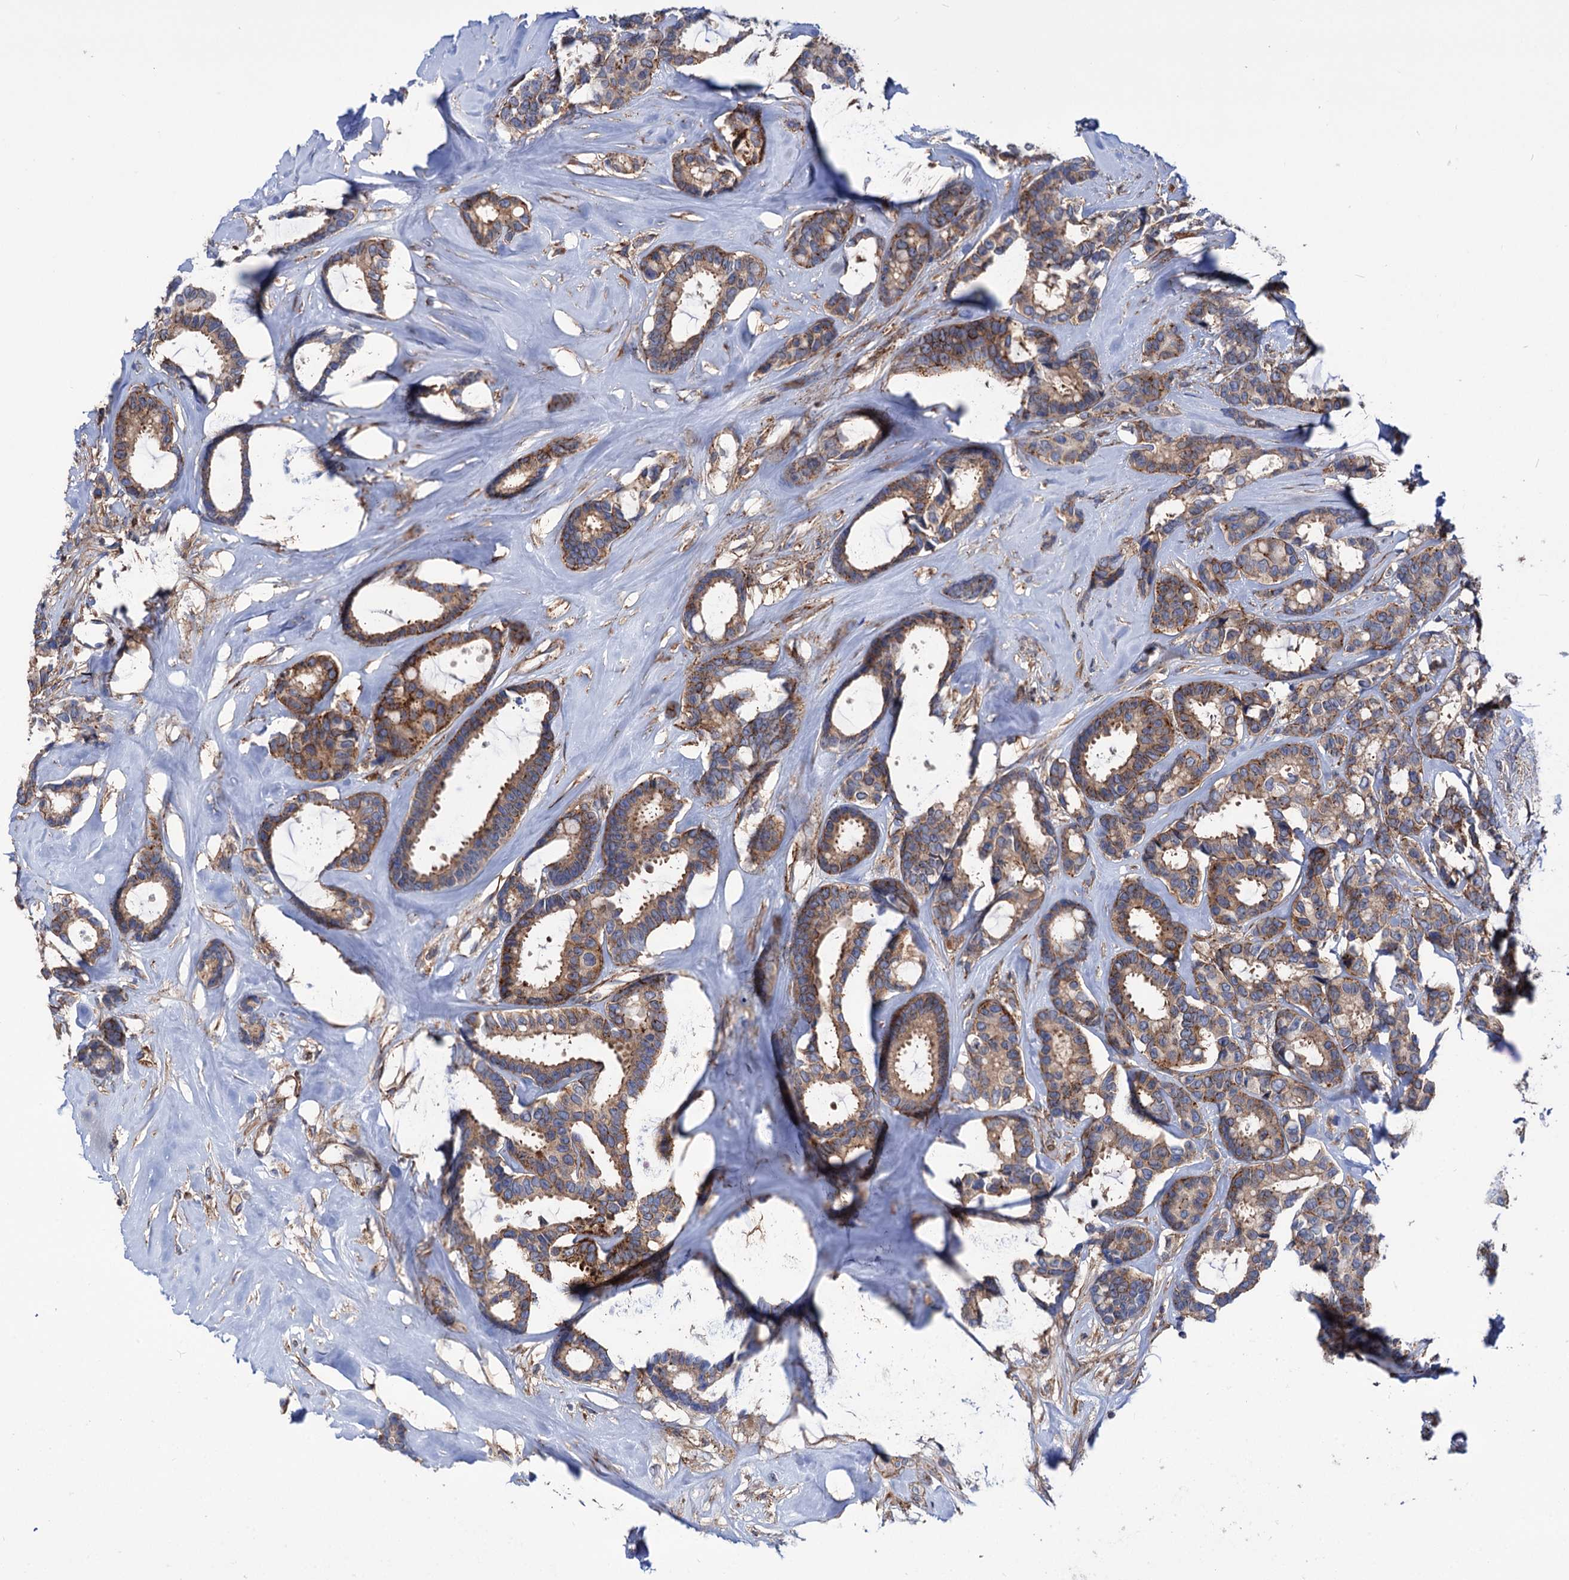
{"staining": {"intensity": "moderate", "quantity": ">75%", "location": "cytoplasmic/membranous"}, "tissue": "breast cancer", "cell_type": "Tumor cells", "image_type": "cancer", "snomed": [{"axis": "morphology", "description": "Duct carcinoma"}, {"axis": "topography", "description": "Breast"}], "caption": "Moderate cytoplasmic/membranous protein positivity is seen in about >75% of tumor cells in breast infiltrating ductal carcinoma.", "gene": "DEF6", "patient": {"sex": "female", "age": 87}}